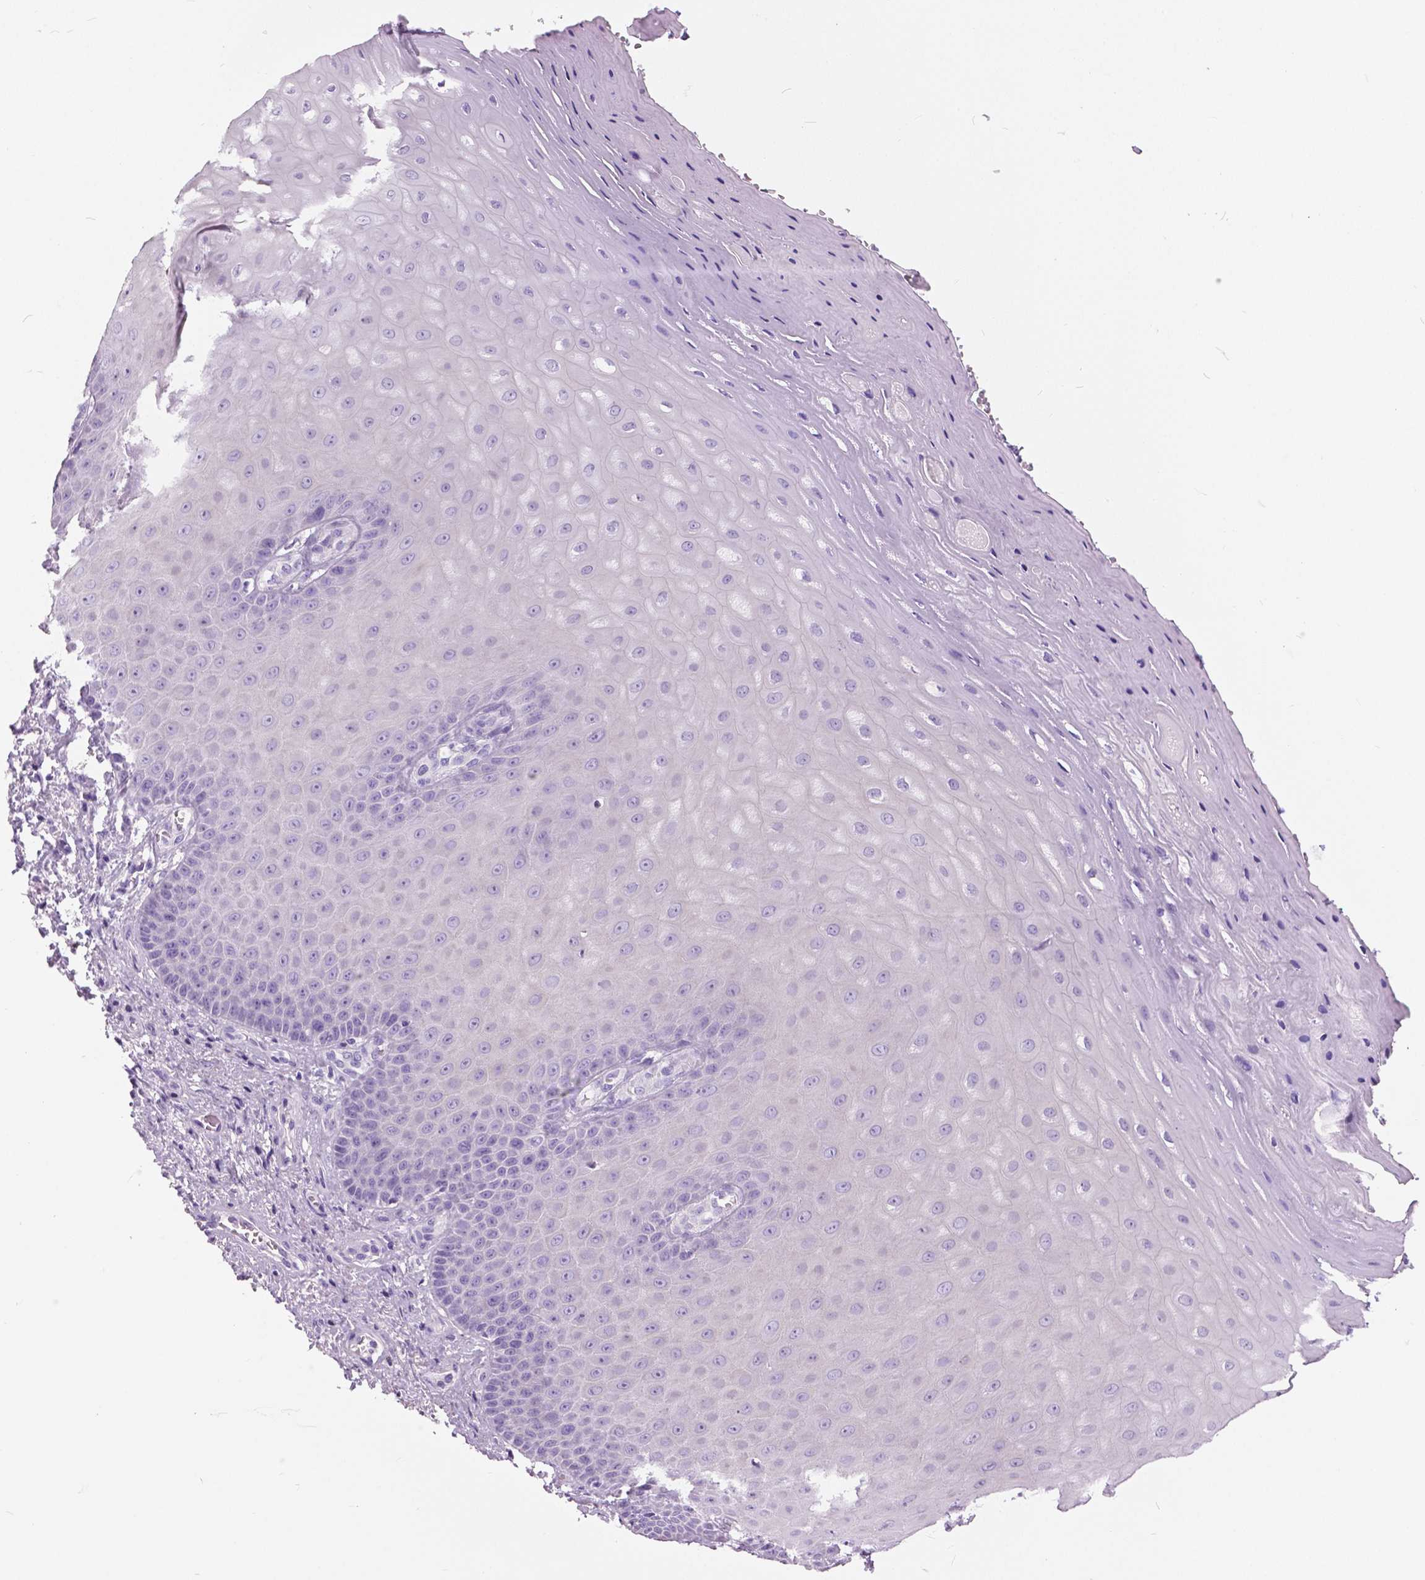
{"staining": {"intensity": "negative", "quantity": "none", "location": "none"}, "tissue": "vagina", "cell_type": "Squamous epithelial cells", "image_type": "normal", "snomed": [{"axis": "morphology", "description": "Normal tissue, NOS"}, {"axis": "topography", "description": "Vagina"}], "caption": "High power microscopy micrograph of an immunohistochemistry micrograph of normal vagina, revealing no significant expression in squamous epithelial cells. Nuclei are stained in blue.", "gene": "TP53TG5", "patient": {"sex": "female", "age": 83}}